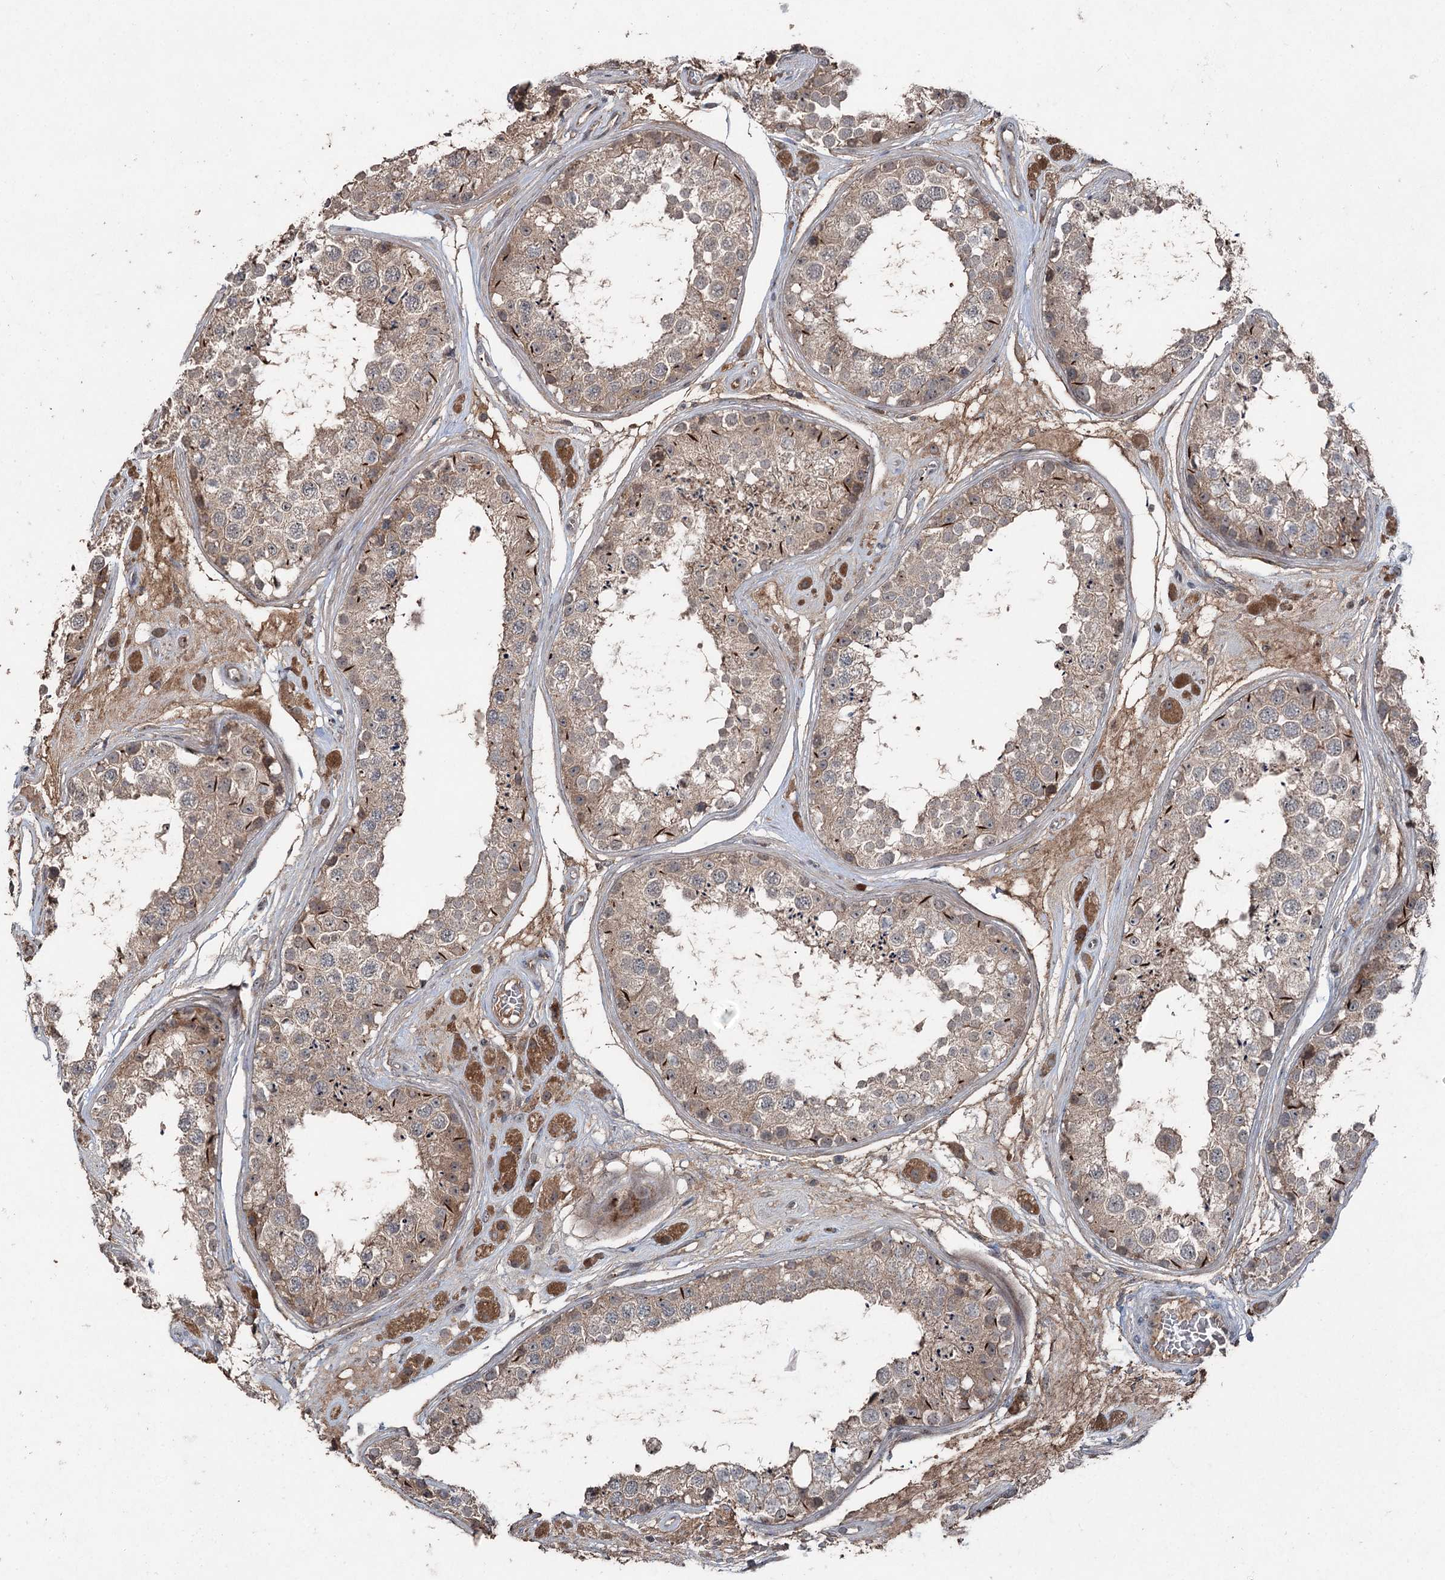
{"staining": {"intensity": "weak", "quantity": ">75%", "location": "cytoplasmic/membranous"}, "tissue": "testis", "cell_type": "Cells in seminiferous ducts", "image_type": "normal", "snomed": [{"axis": "morphology", "description": "Normal tissue, NOS"}, {"axis": "topography", "description": "Testis"}], "caption": "An immunohistochemistry photomicrograph of normal tissue is shown. Protein staining in brown labels weak cytoplasmic/membranous positivity in testis within cells in seminiferous ducts.", "gene": "MAPK8IP2", "patient": {"sex": "male", "age": 25}}